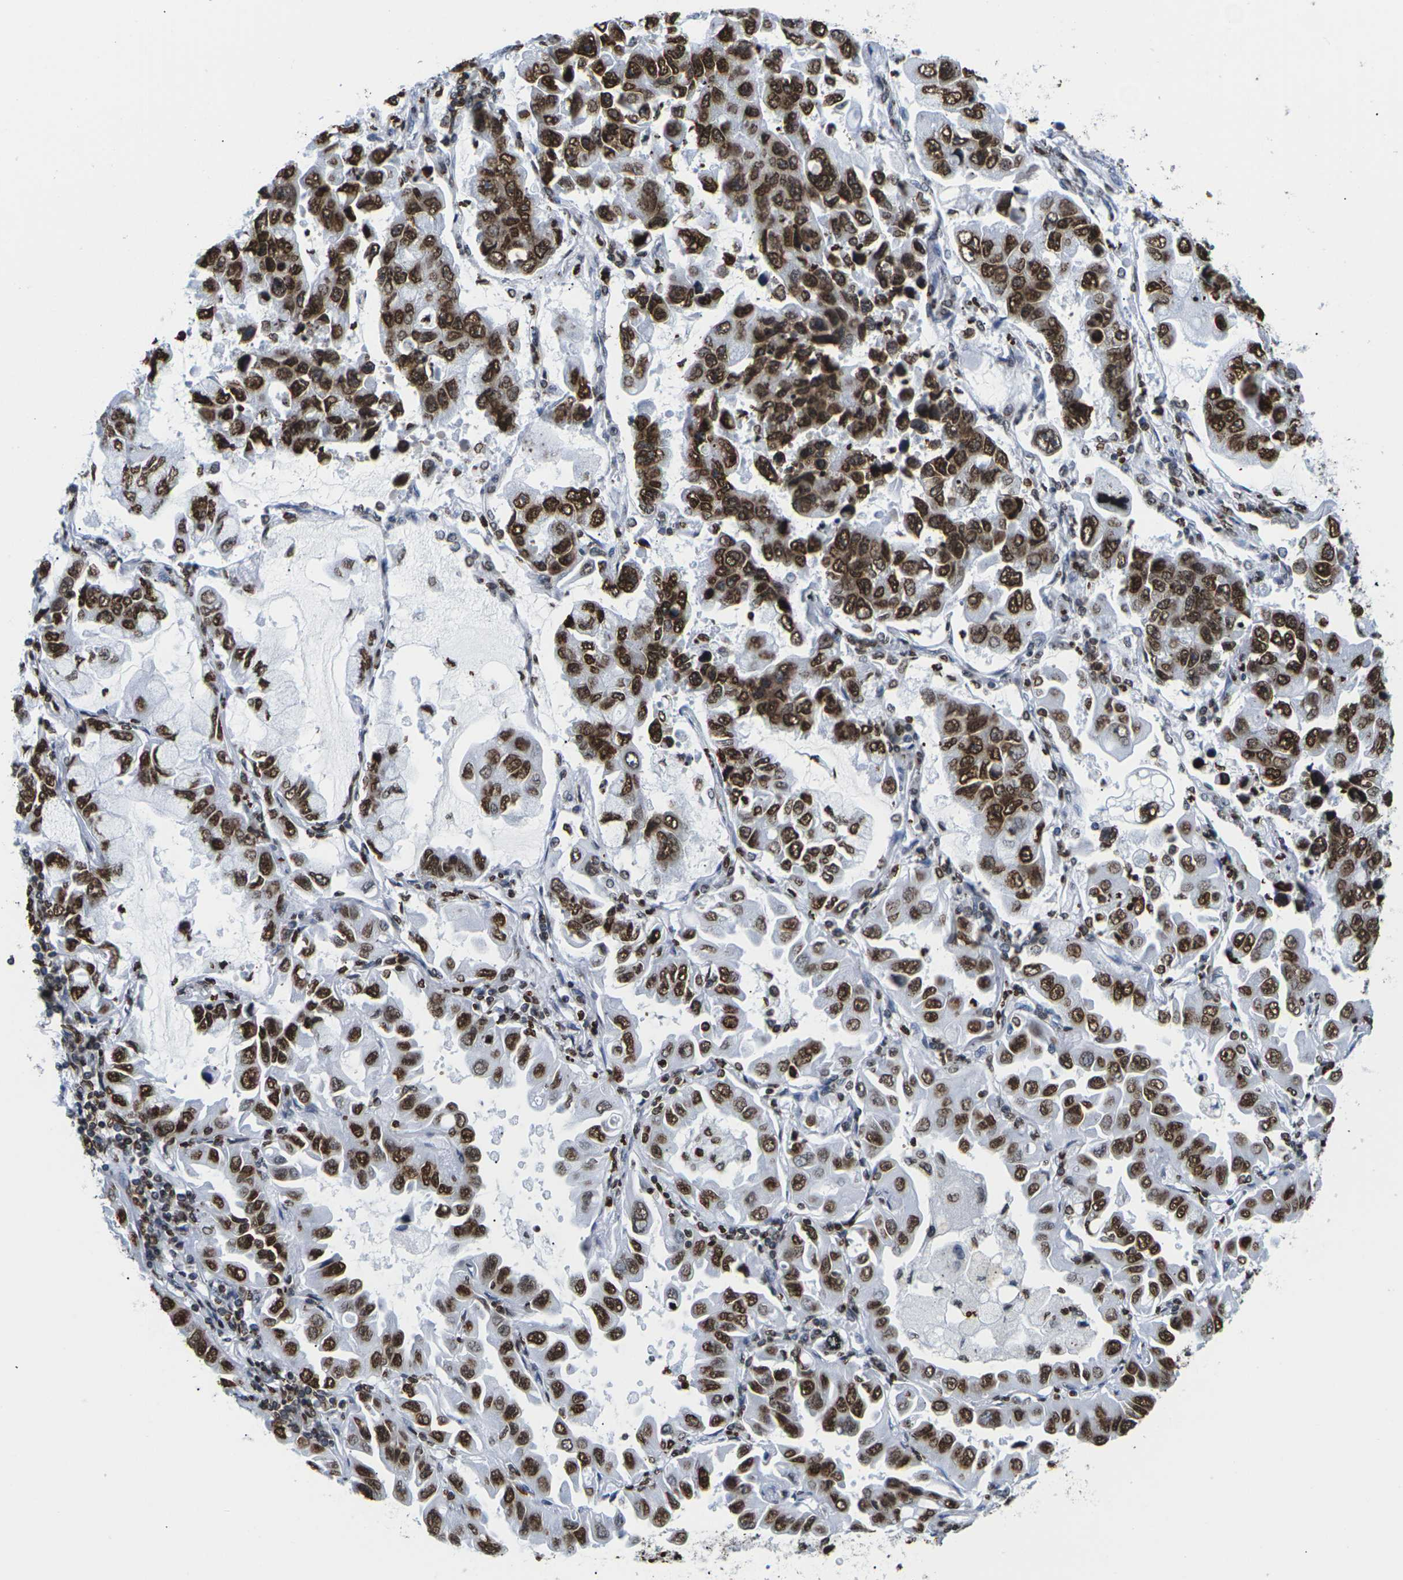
{"staining": {"intensity": "strong", "quantity": ">75%", "location": "cytoplasmic/membranous,nuclear"}, "tissue": "lung cancer", "cell_type": "Tumor cells", "image_type": "cancer", "snomed": [{"axis": "morphology", "description": "Adenocarcinoma, NOS"}, {"axis": "topography", "description": "Lung"}], "caption": "DAB immunohistochemical staining of human lung cancer shows strong cytoplasmic/membranous and nuclear protein expression in approximately >75% of tumor cells. Using DAB (3,3'-diaminobenzidine) (brown) and hematoxylin (blue) stains, captured at high magnification using brightfield microscopy.", "gene": "H2AC21", "patient": {"sex": "male", "age": 64}}